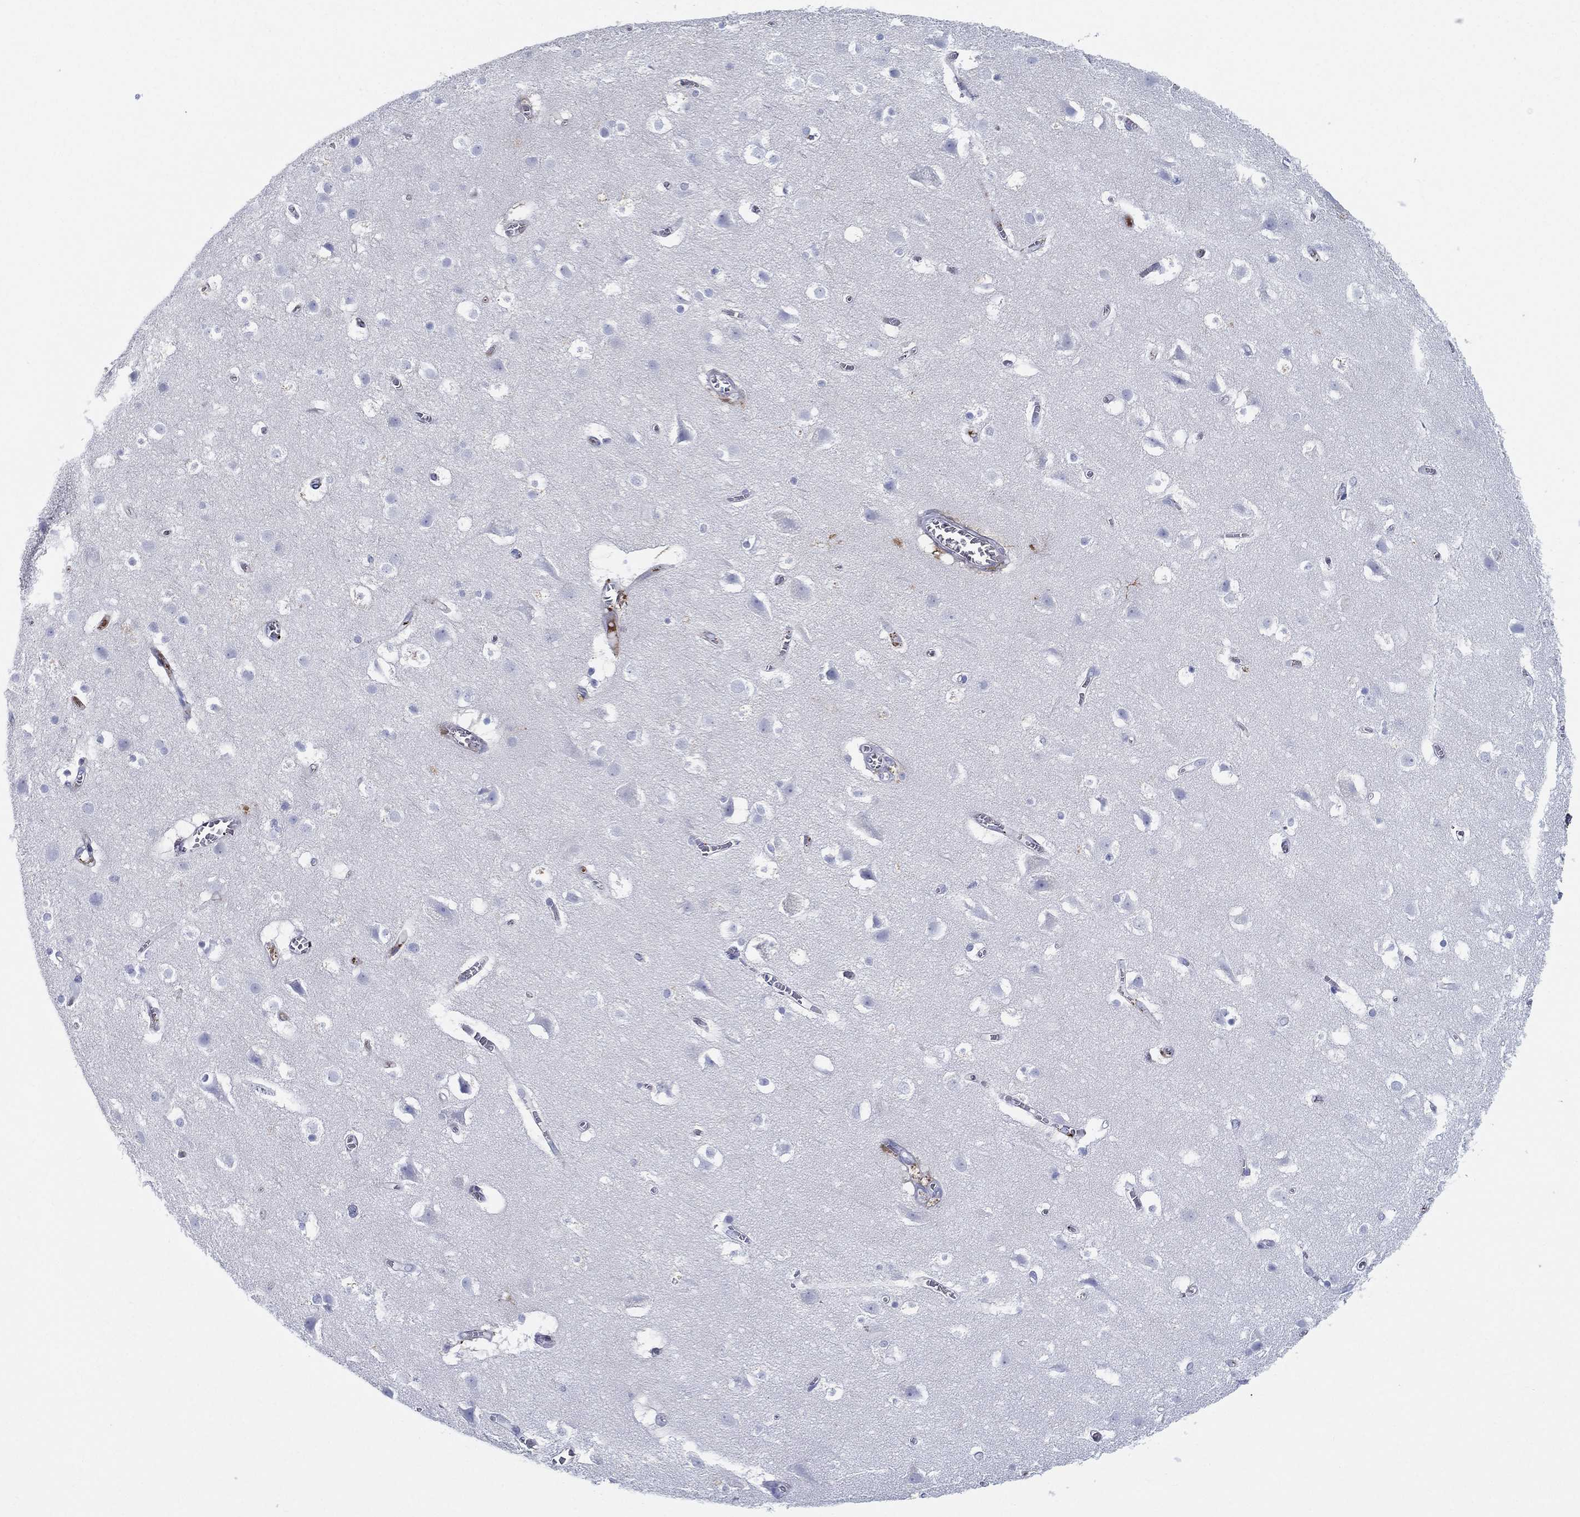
{"staining": {"intensity": "negative", "quantity": "none", "location": "none"}, "tissue": "cerebral cortex", "cell_type": "Endothelial cells", "image_type": "normal", "snomed": [{"axis": "morphology", "description": "Normal tissue, NOS"}, {"axis": "topography", "description": "Cerebral cortex"}], "caption": "Image shows no protein positivity in endothelial cells of benign cerebral cortex.", "gene": "IFNB1", "patient": {"sex": "male", "age": 59}}